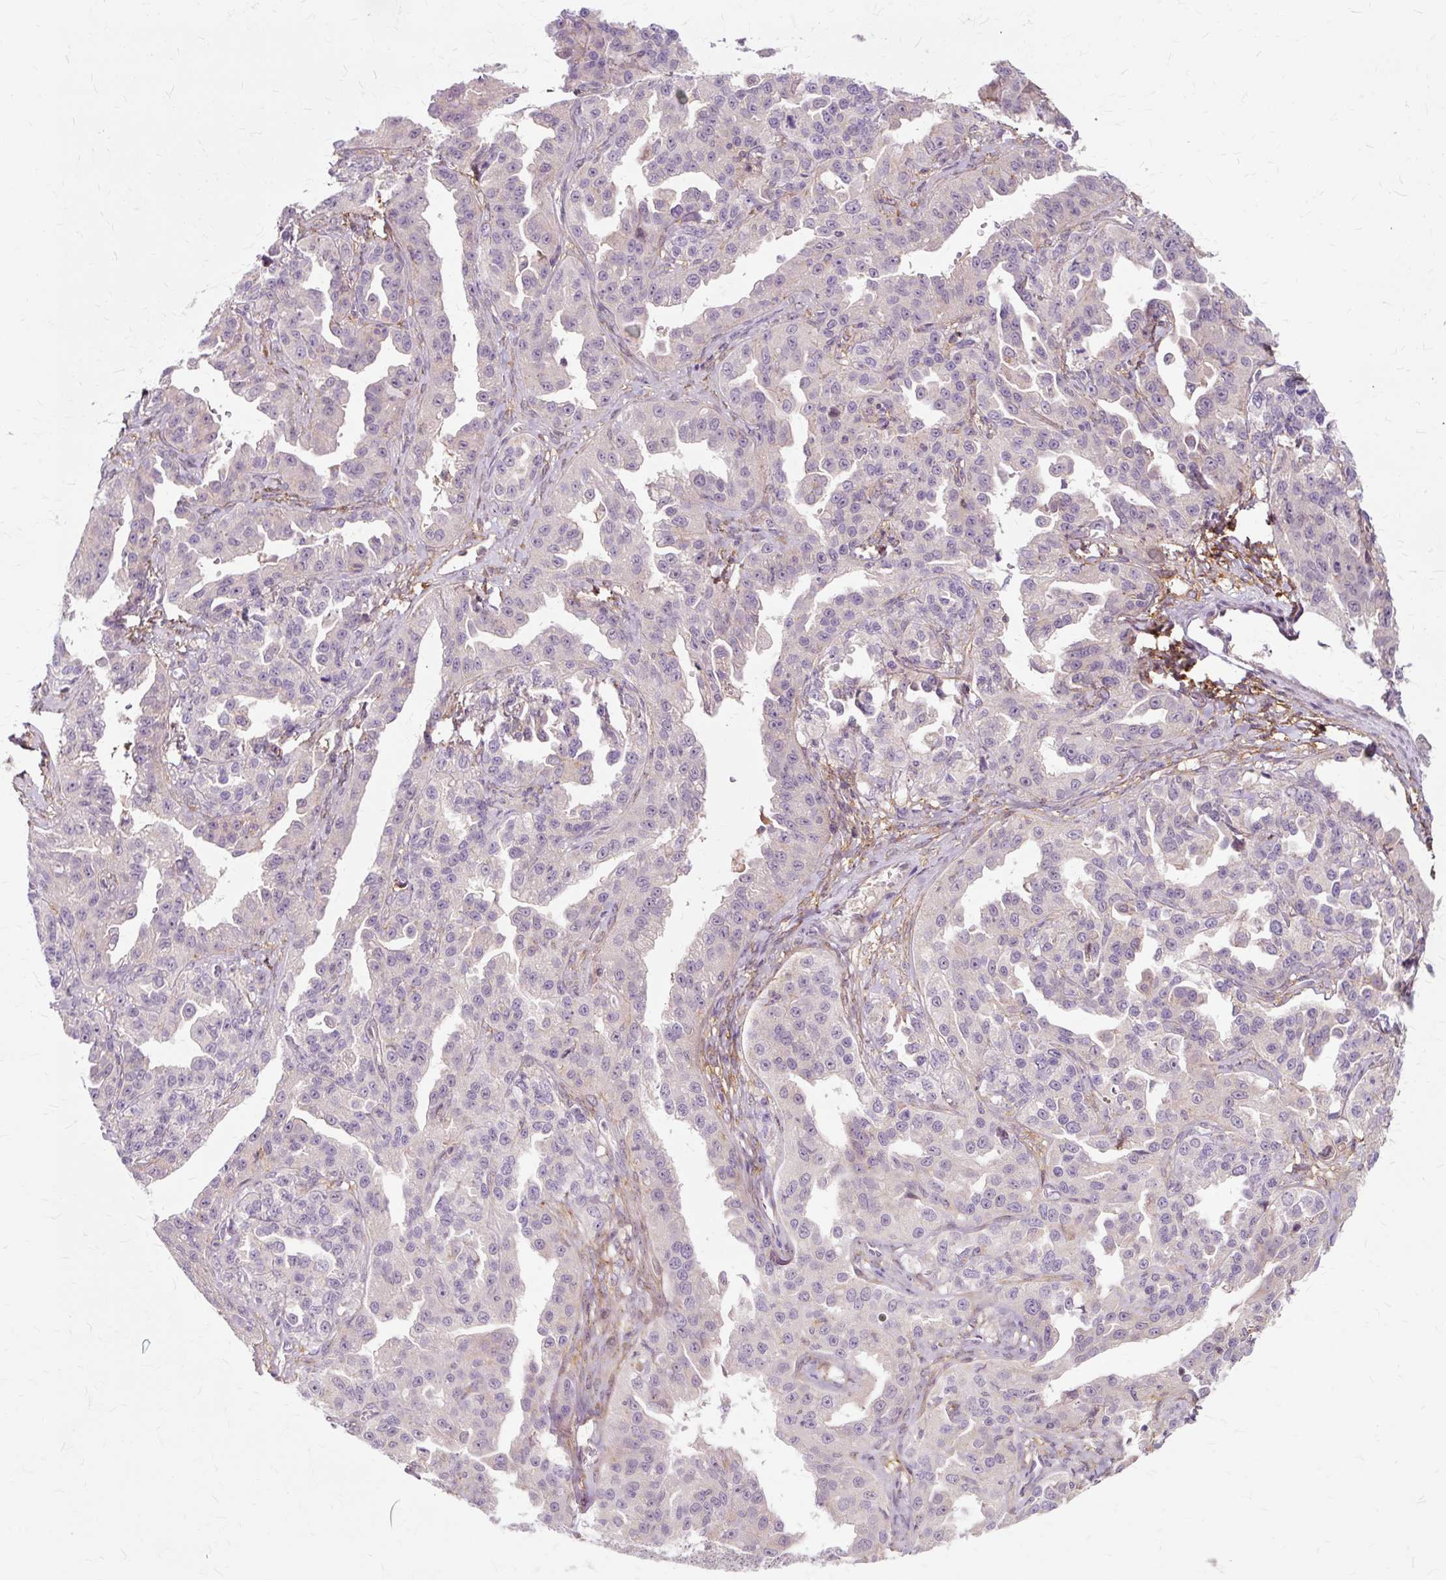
{"staining": {"intensity": "negative", "quantity": "none", "location": "none"}, "tissue": "ovarian cancer", "cell_type": "Tumor cells", "image_type": "cancer", "snomed": [{"axis": "morphology", "description": "Cystadenocarcinoma, serous, NOS"}, {"axis": "topography", "description": "Ovary"}], "caption": "There is no significant staining in tumor cells of ovarian serous cystadenocarcinoma. Nuclei are stained in blue.", "gene": "TSPAN8", "patient": {"sex": "female", "age": 75}}